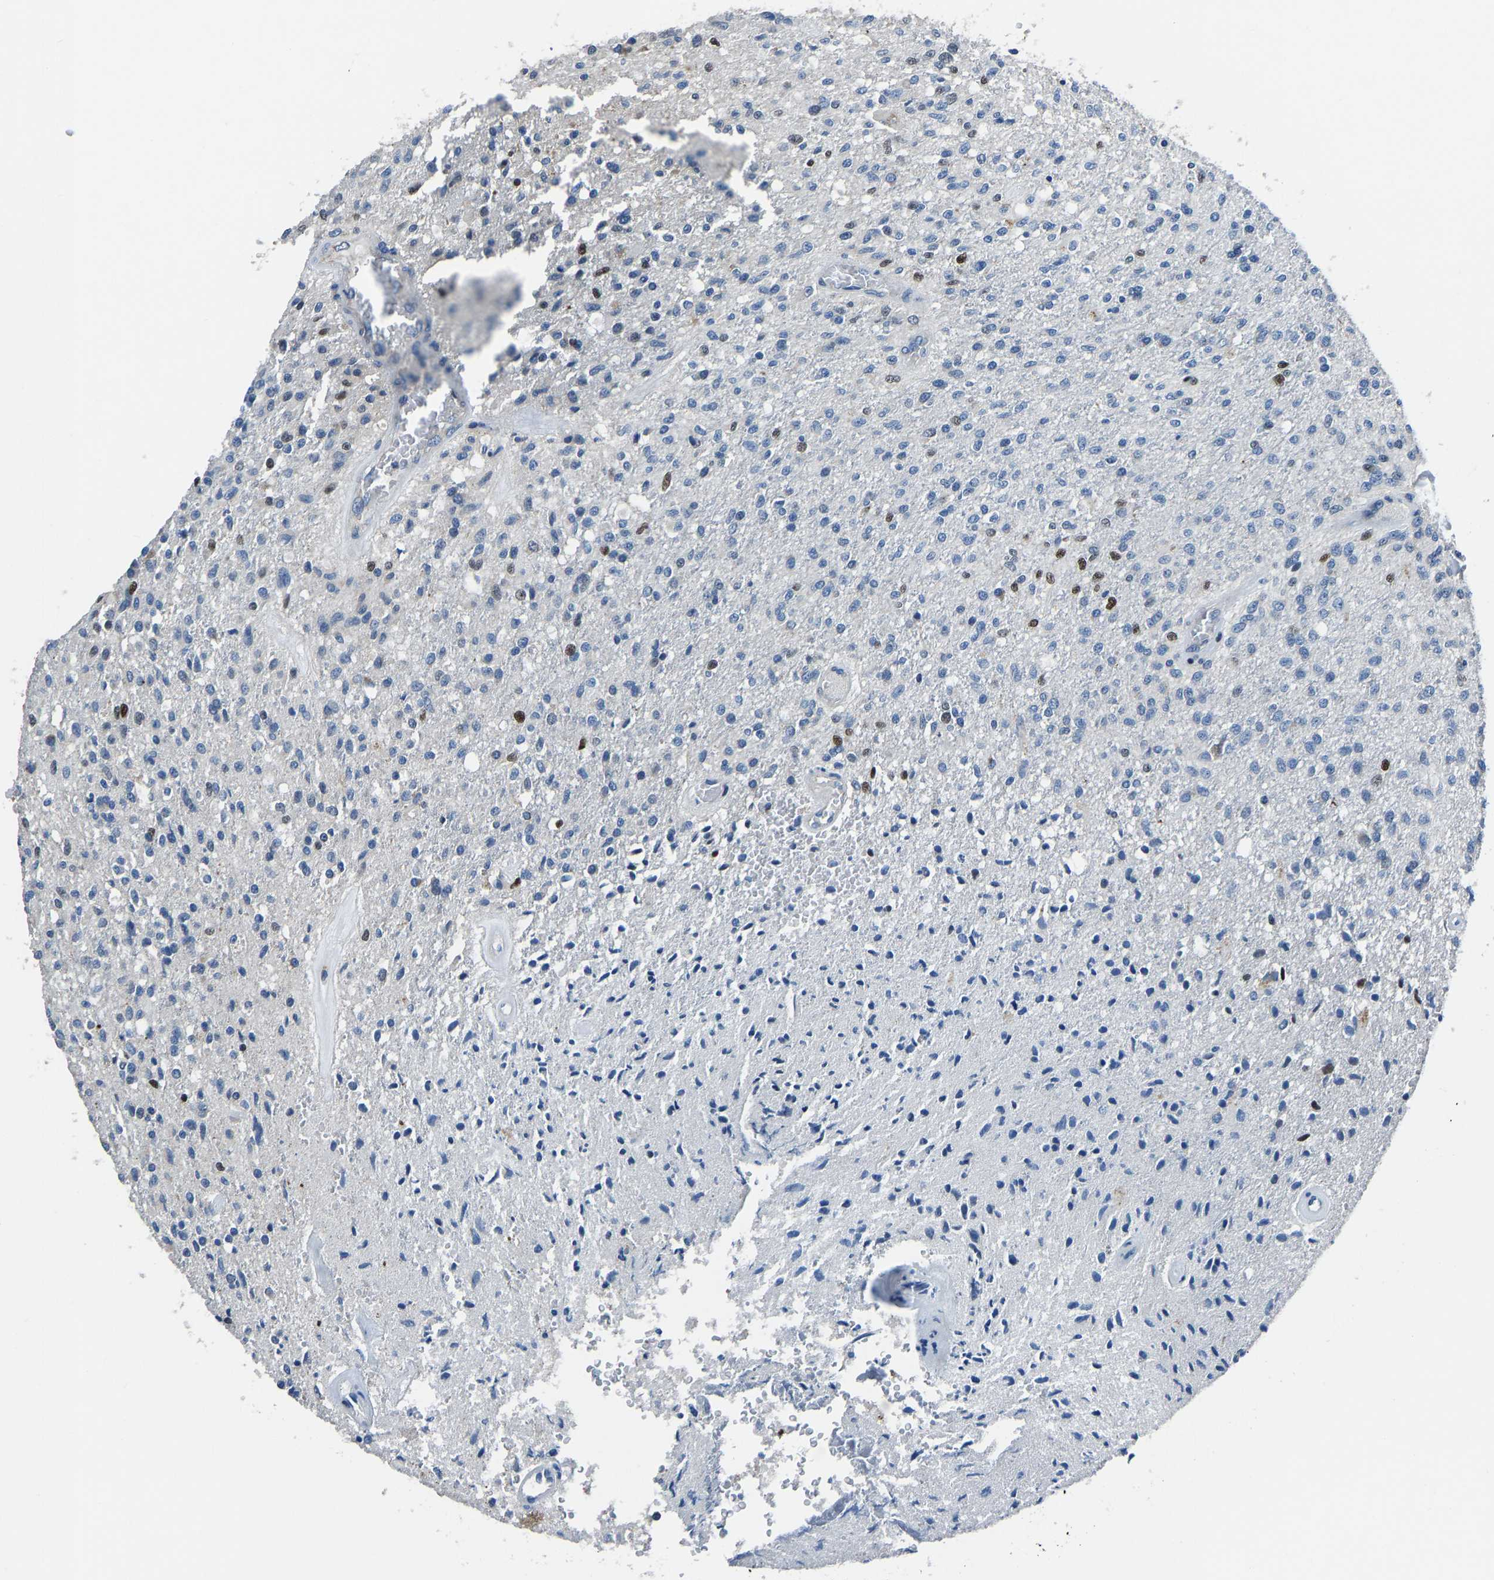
{"staining": {"intensity": "moderate", "quantity": "<25%", "location": "nuclear"}, "tissue": "glioma", "cell_type": "Tumor cells", "image_type": "cancer", "snomed": [{"axis": "morphology", "description": "Normal tissue, NOS"}, {"axis": "morphology", "description": "Glioma, malignant, High grade"}, {"axis": "topography", "description": "Cerebral cortex"}], "caption": "This histopathology image displays malignant glioma (high-grade) stained with IHC to label a protein in brown. The nuclear of tumor cells show moderate positivity for the protein. Nuclei are counter-stained blue.", "gene": "EGR1", "patient": {"sex": "male", "age": 77}}